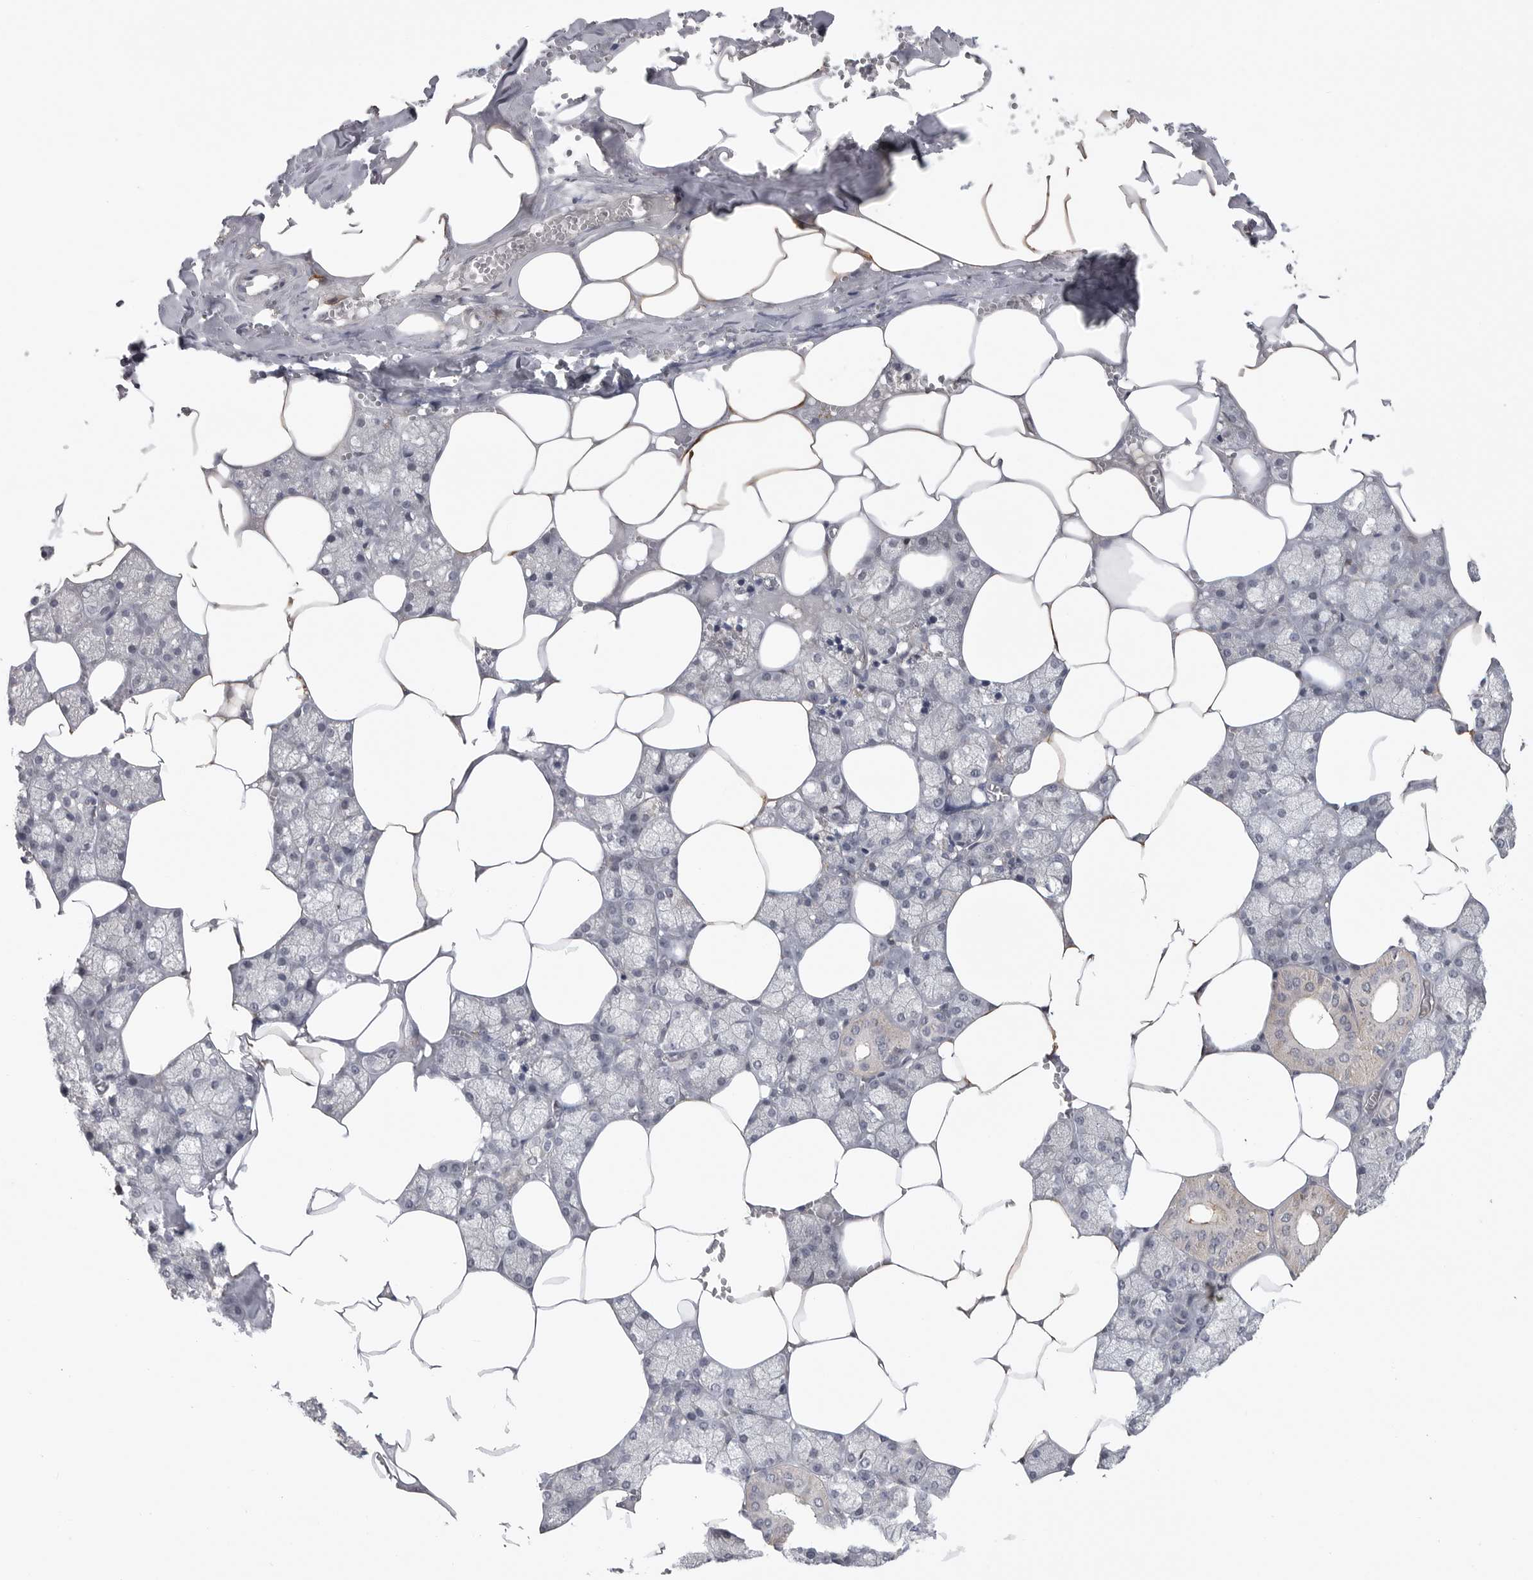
{"staining": {"intensity": "weak", "quantity": "<25%", "location": "cytoplasmic/membranous"}, "tissue": "salivary gland", "cell_type": "Glandular cells", "image_type": "normal", "snomed": [{"axis": "morphology", "description": "Normal tissue, NOS"}, {"axis": "topography", "description": "Salivary gland"}], "caption": "A photomicrograph of human salivary gland is negative for staining in glandular cells. The staining is performed using DAB brown chromogen with nuclei counter-stained in using hematoxylin.", "gene": "NECTIN1", "patient": {"sex": "male", "age": 62}}